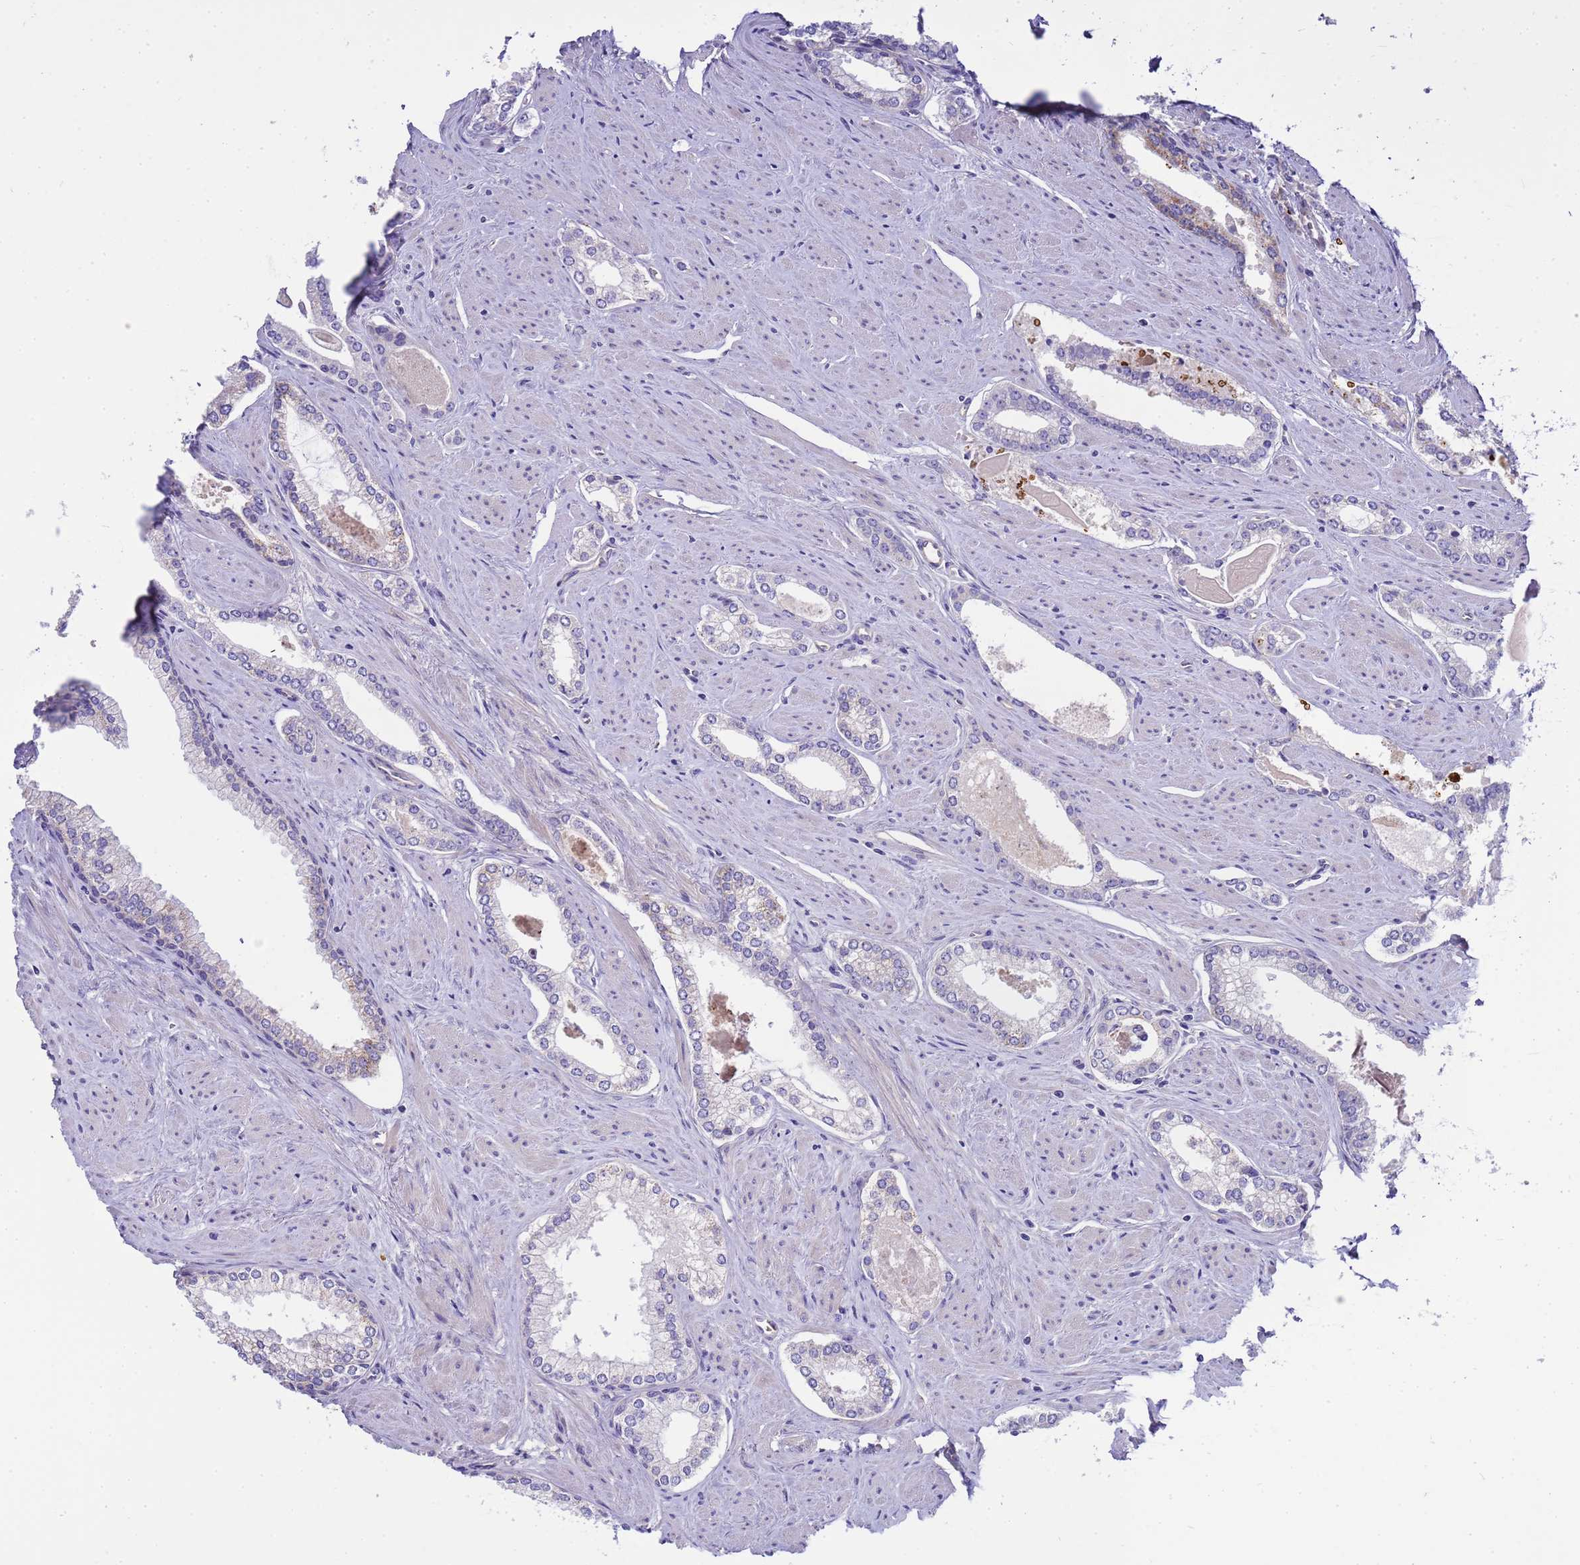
{"staining": {"intensity": "negative", "quantity": "none", "location": "none"}, "tissue": "prostate cancer", "cell_type": "Tumor cells", "image_type": "cancer", "snomed": [{"axis": "morphology", "description": "Adenocarcinoma, Low grade"}, {"axis": "topography", "description": "Prostate and seminal vesicle, NOS"}], "caption": "An image of human prostate cancer (adenocarcinoma (low-grade)) is negative for staining in tumor cells.", "gene": "RIPPLY2", "patient": {"sex": "male", "age": 60}}